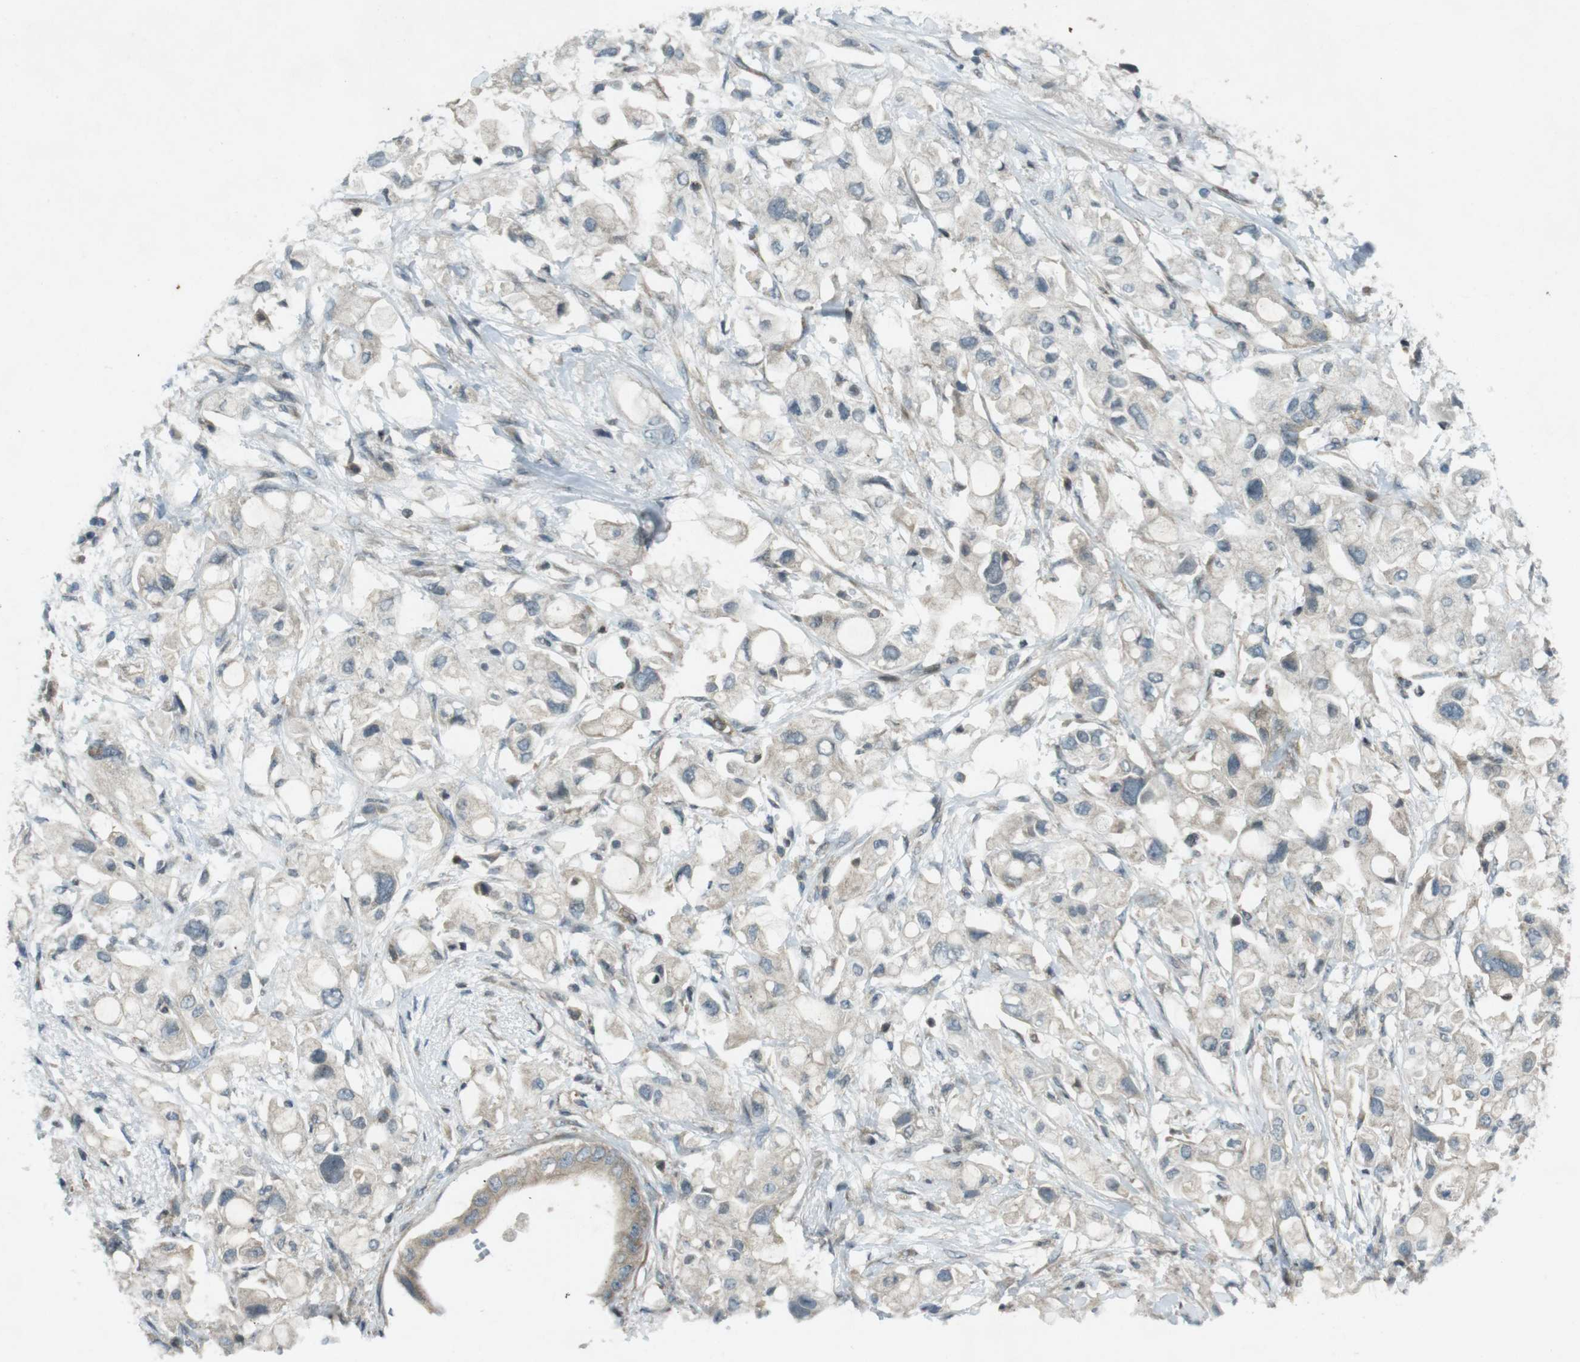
{"staining": {"intensity": "negative", "quantity": "none", "location": "none"}, "tissue": "pancreatic cancer", "cell_type": "Tumor cells", "image_type": "cancer", "snomed": [{"axis": "morphology", "description": "Adenocarcinoma, NOS"}, {"axis": "topography", "description": "Pancreas"}], "caption": "High power microscopy micrograph of an immunohistochemistry micrograph of pancreatic cancer (adenocarcinoma), revealing no significant positivity in tumor cells.", "gene": "ZYX", "patient": {"sex": "female", "age": 56}}